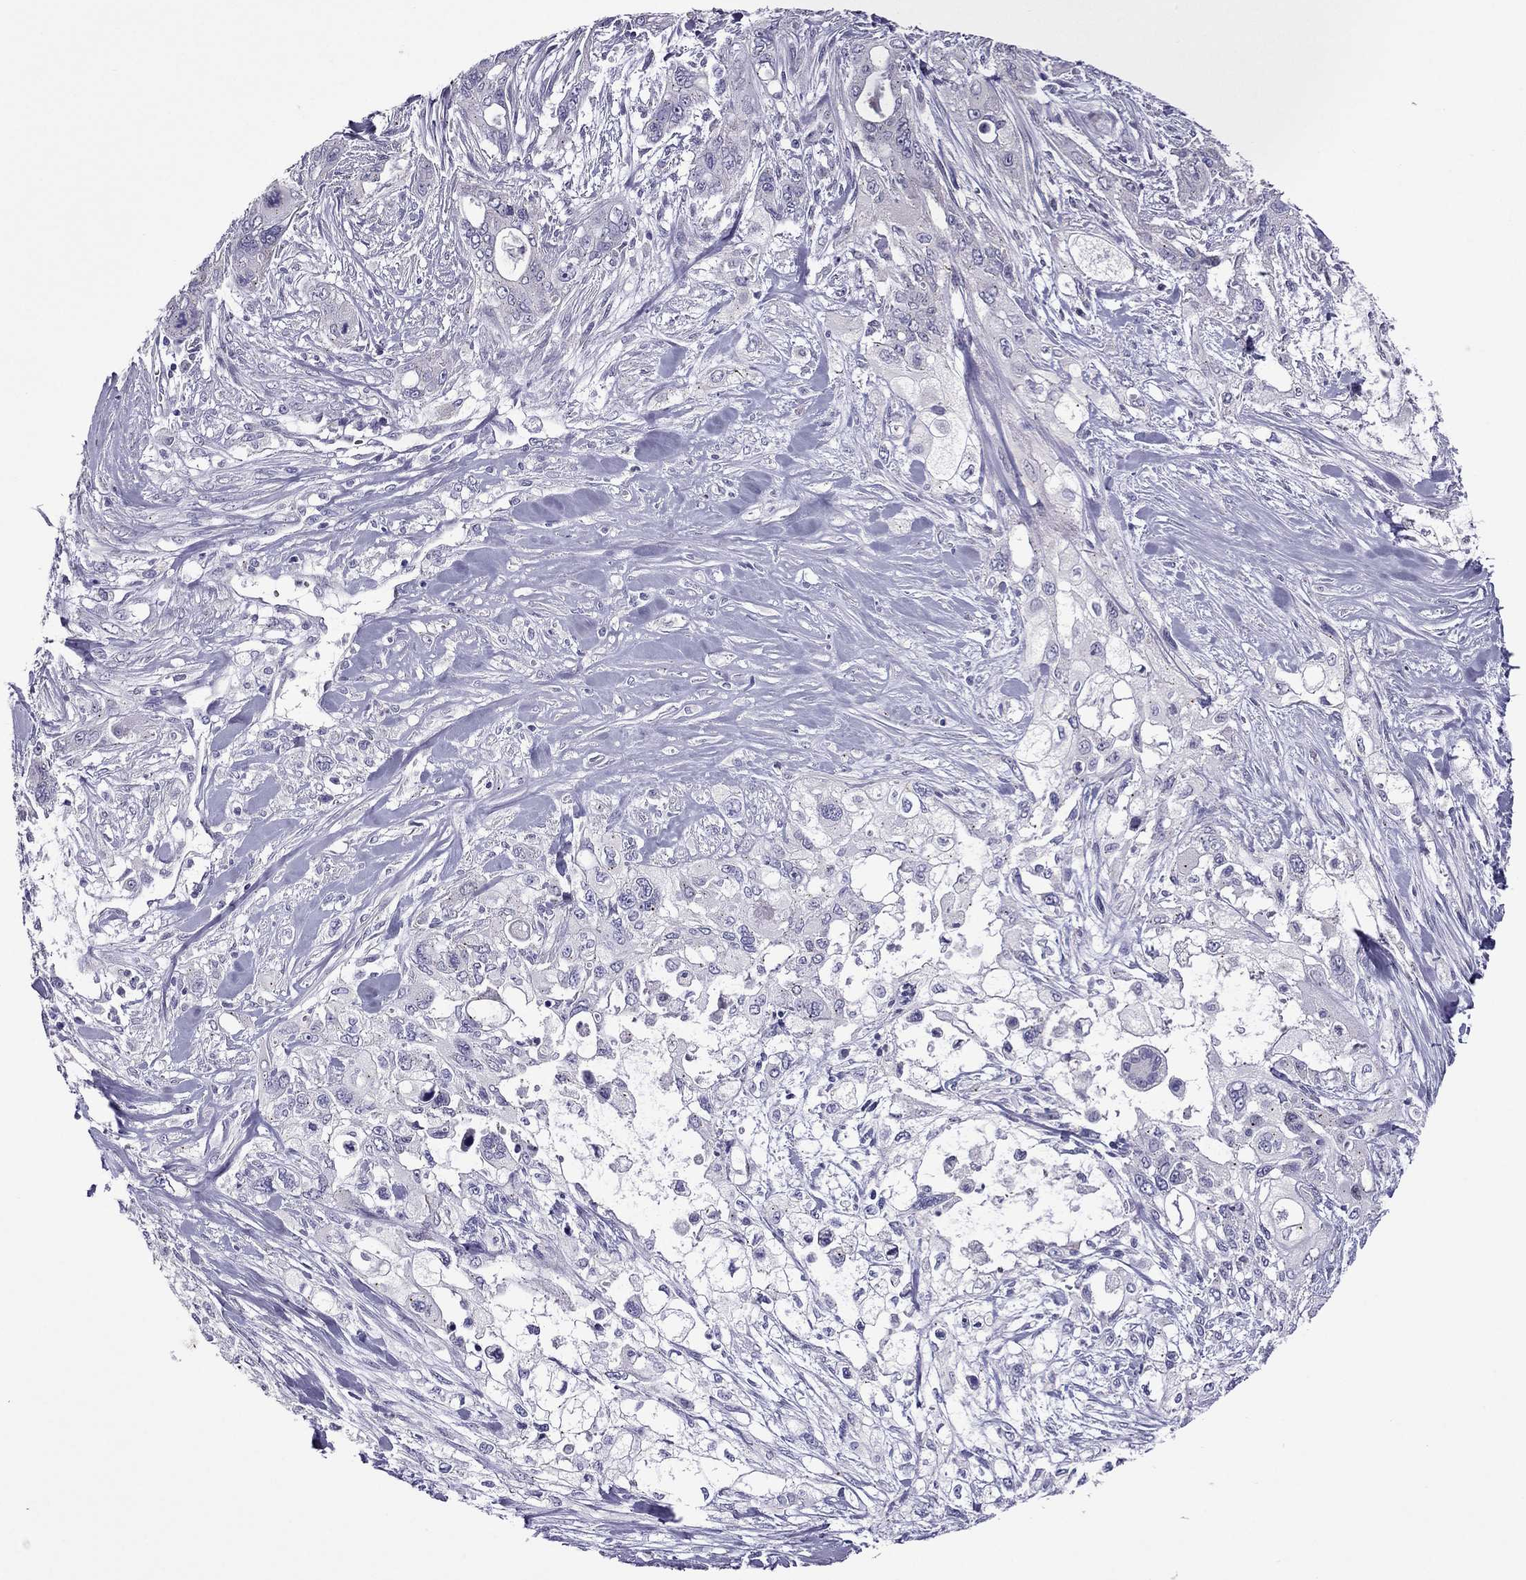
{"staining": {"intensity": "negative", "quantity": "none", "location": "none"}, "tissue": "pancreatic cancer", "cell_type": "Tumor cells", "image_type": "cancer", "snomed": [{"axis": "morphology", "description": "Adenocarcinoma, NOS"}, {"axis": "topography", "description": "Pancreas"}], "caption": "Immunohistochemistry (IHC) photomicrograph of human adenocarcinoma (pancreatic) stained for a protein (brown), which reveals no staining in tumor cells.", "gene": "MYBPH", "patient": {"sex": "male", "age": 47}}